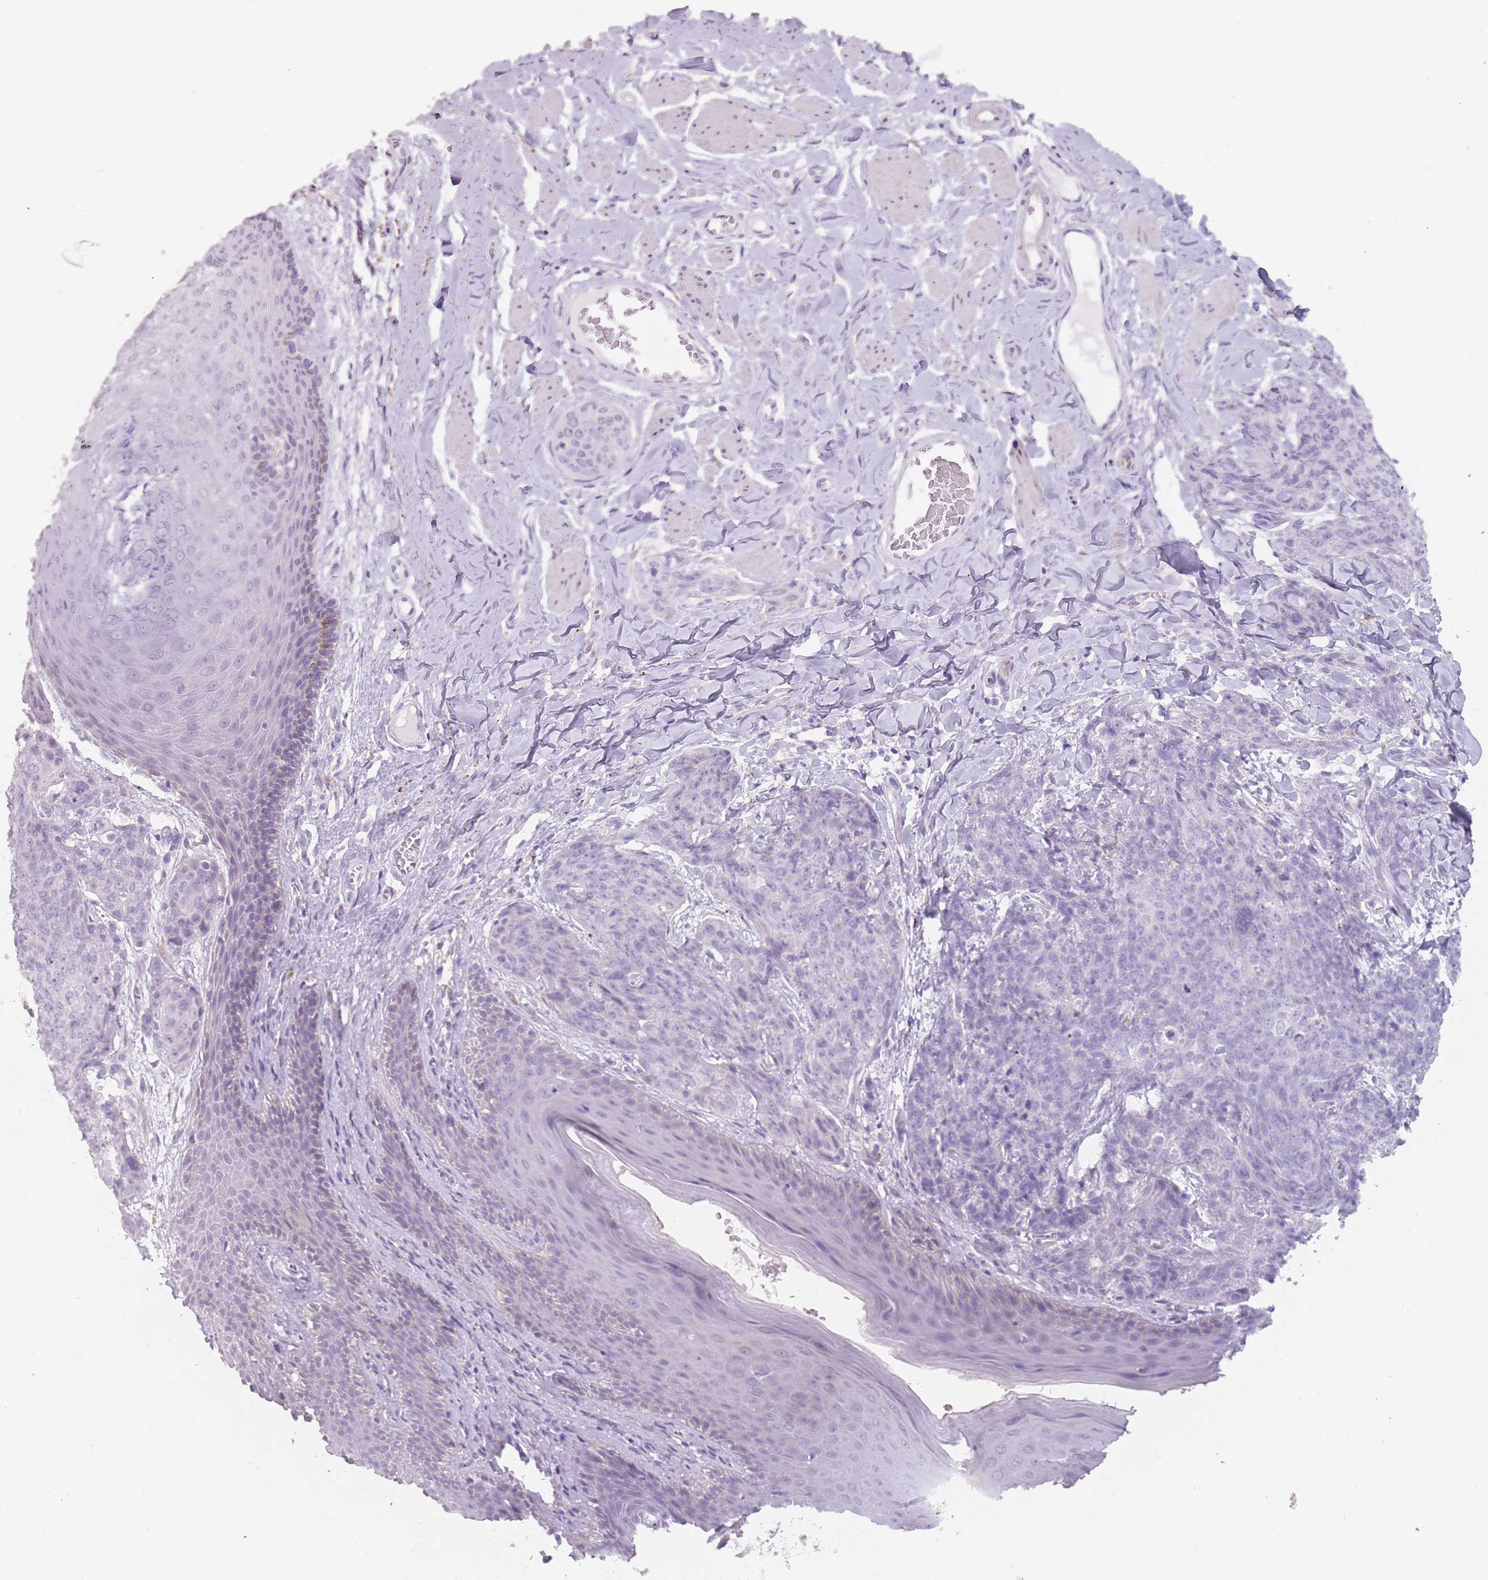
{"staining": {"intensity": "negative", "quantity": "none", "location": "none"}, "tissue": "skin cancer", "cell_type": "Tumor cells", "image_type": "cancer", "snomed": [{"axis": "morphology", "description": "Squamous cell carcinoma, NOS"}, {"axis": "topography", "description": "Skin"}, {"axis": "topography", "description": "Vulva"}], "caption": "Immunohistochemistry histopathology image of neoplastic tissue: skin squamous cell carcinoma stained with DAB (3,3'-diaminobenzidine) exhibits no significant protein staining in tumor cells.", "gene": "DDX4", "patient": {"sex": "female", "age": 85}}